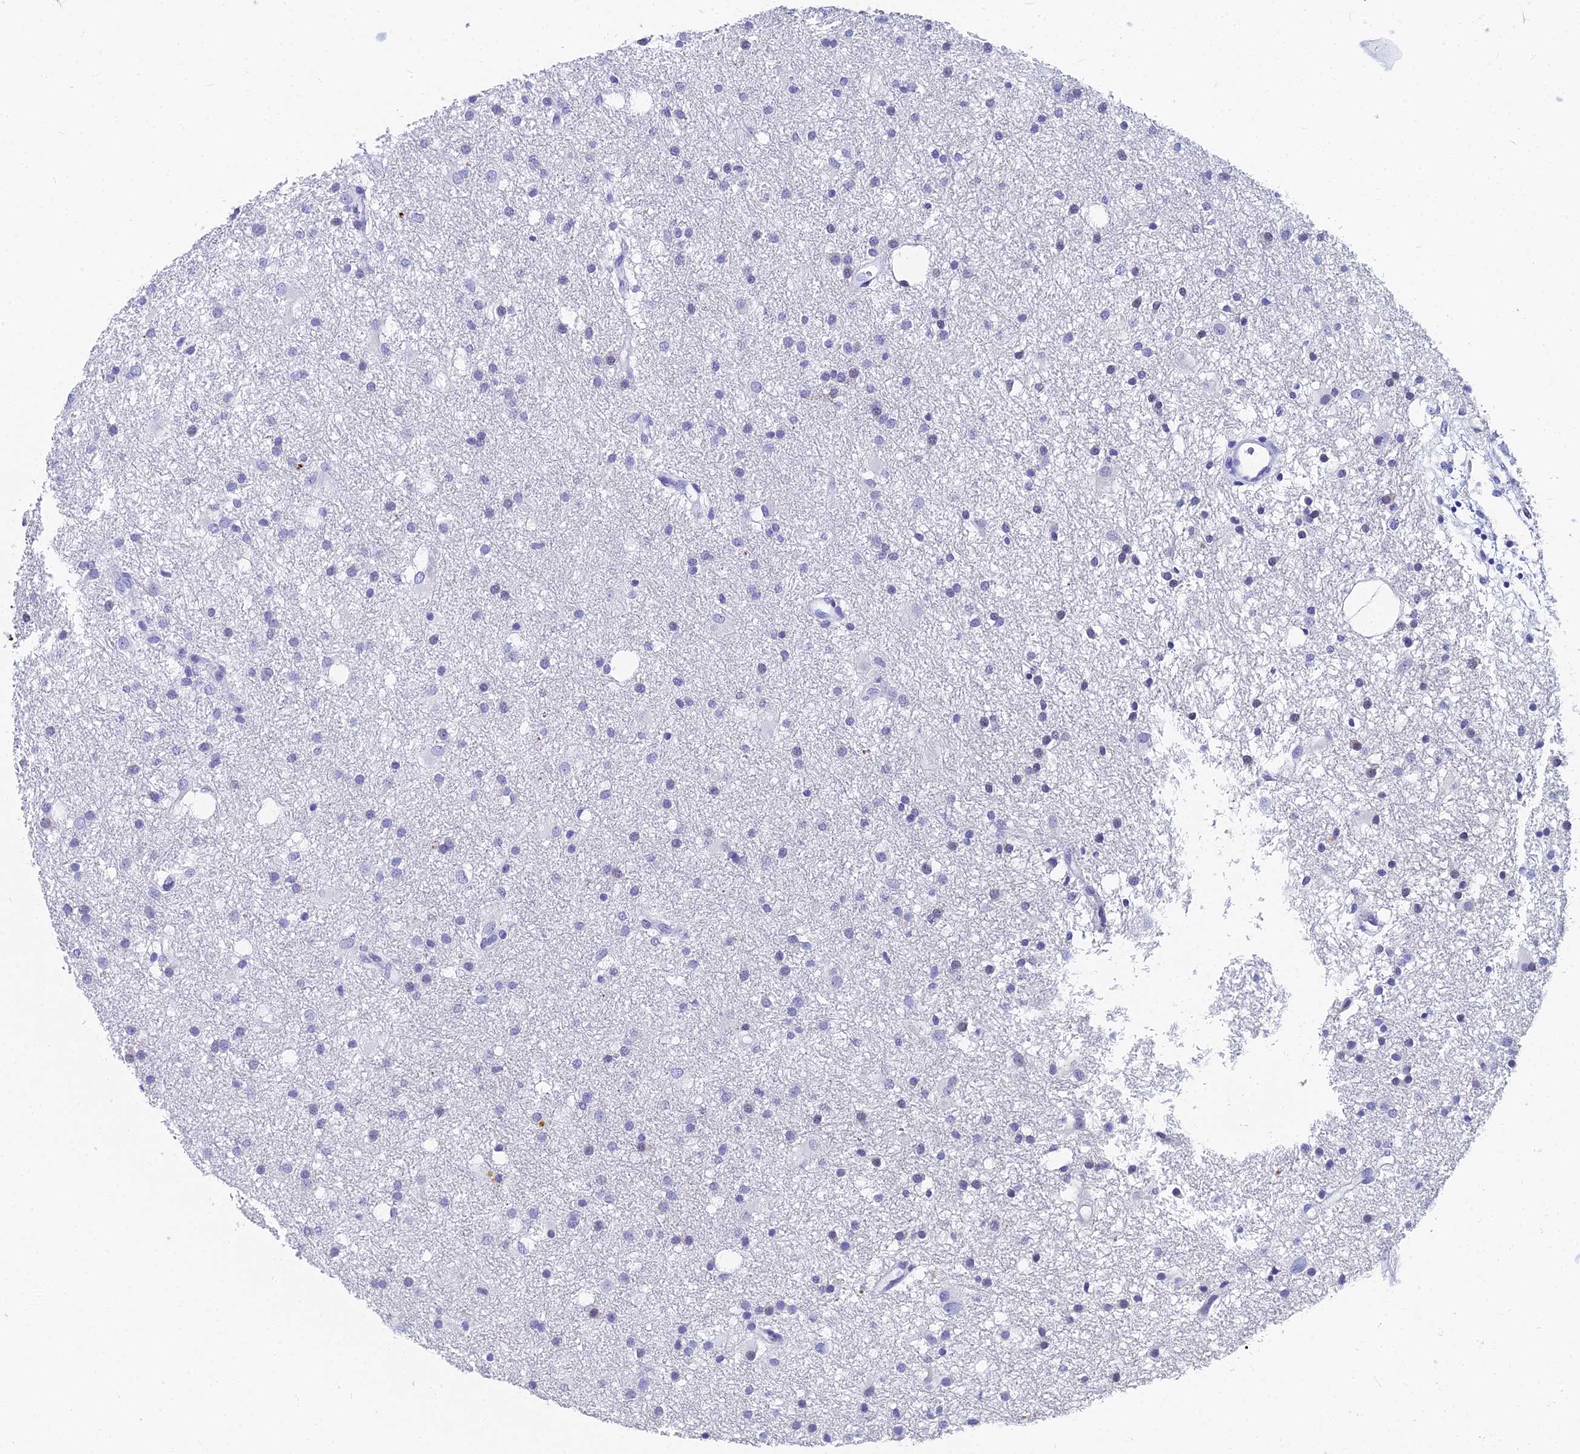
{"staining": {"intensity": "negative", "quantity": "none", "location": "none"}, "tissue": "glioma", "cell_type": "Tumor cells", "image_type": "cancer", "snomed": [{"axis": "morphology", "description": "Glioma, malignant, High grade"}, {"axis": "topography", "description": "Brain"}], "caption": "IHC histopathology image of neoplastic tissue: human malignant glioma (high-grade) stained with DAB shows no significant protein expression in tumor cells. (DAB (3,3'-diaminobenzidine) immunohistochemistry visualized using brightfield microscopy, high magnification).", "gene": "HSPA1L", "patient": {"sex": "male", "age": 77}}